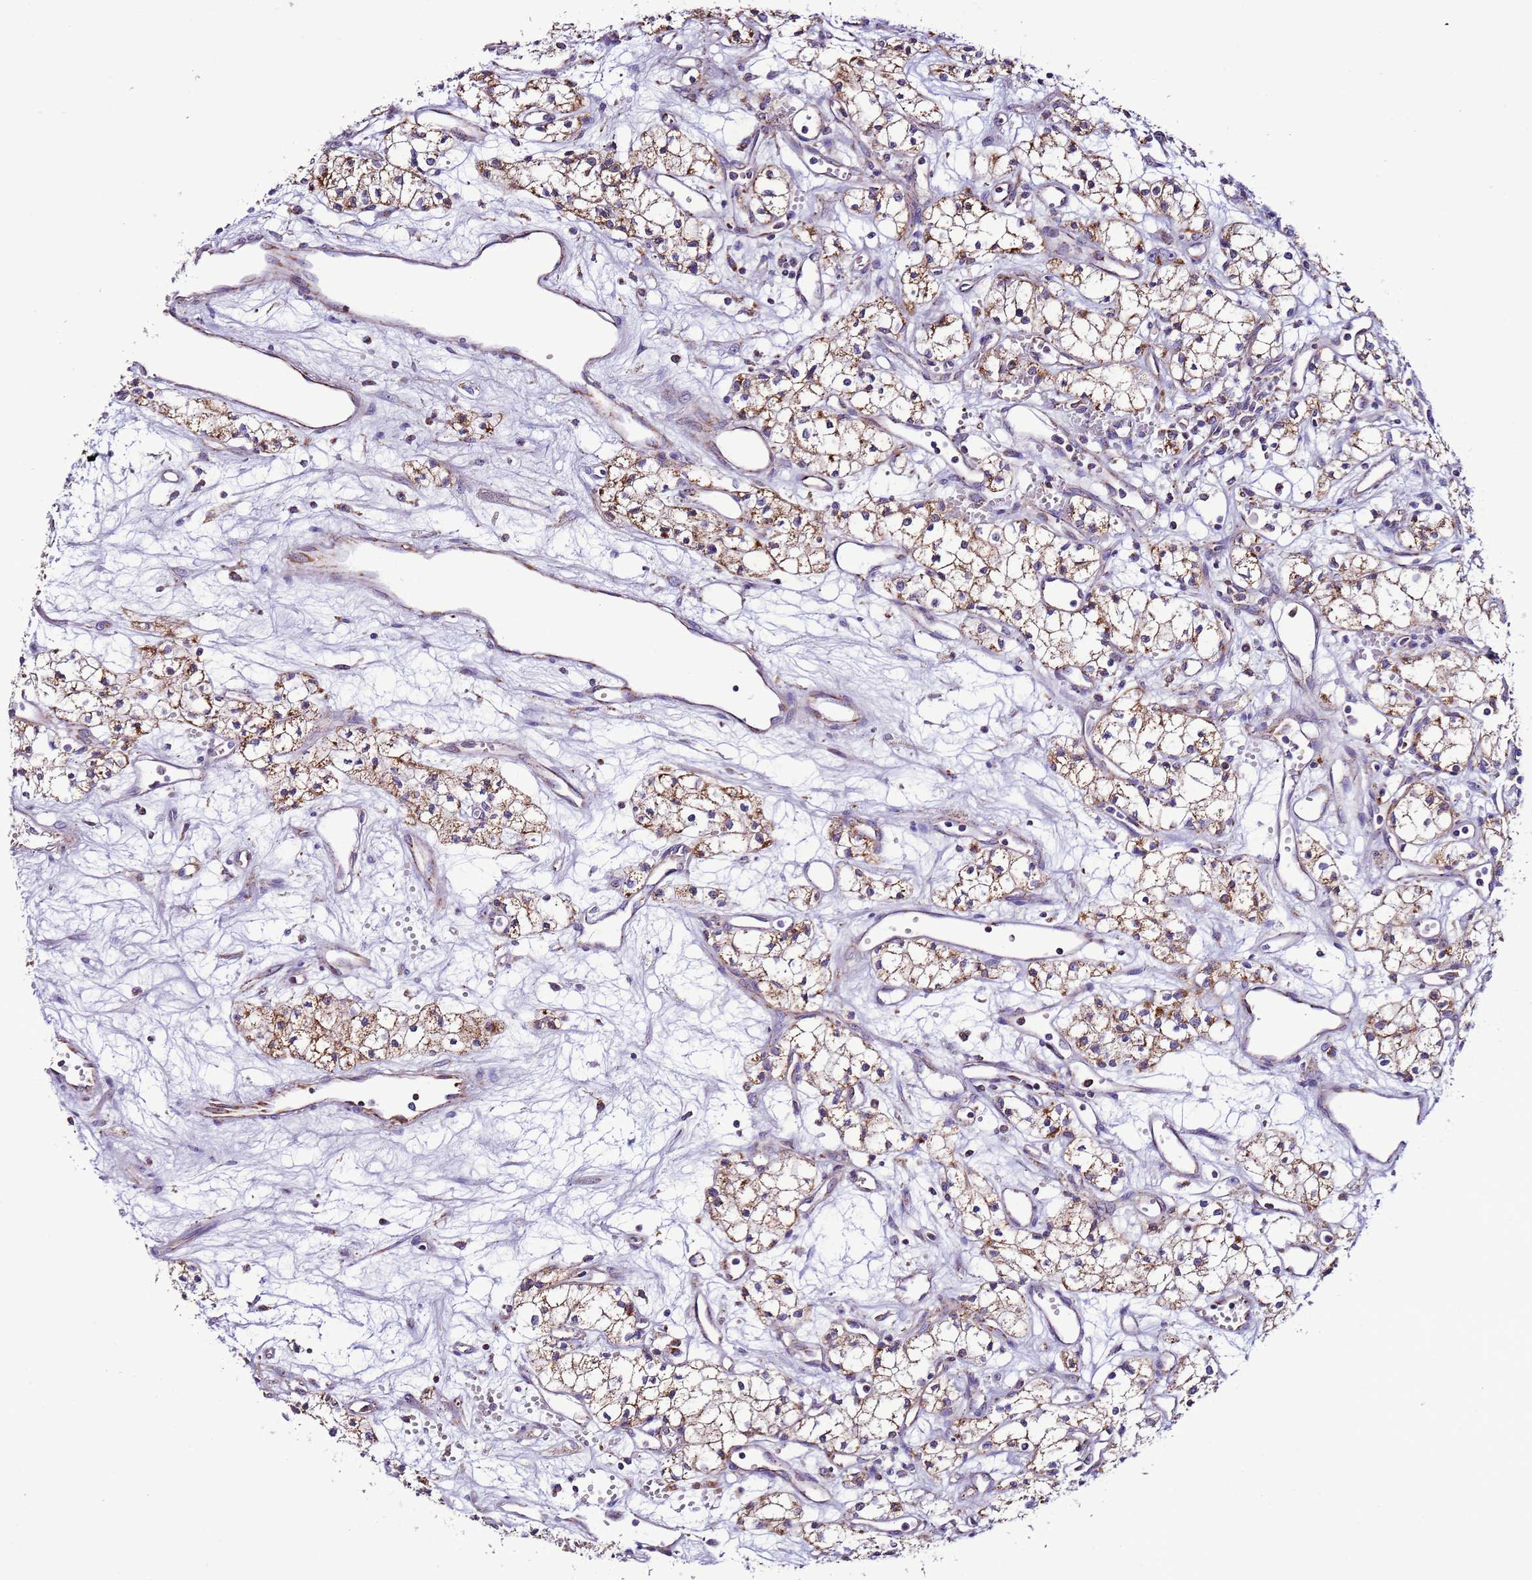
{"staining": {"intensity": "moderate", "quantity": ">75%", "location": "cytoplasmic/membranous"}, "tissue": "renal cancer", "cell_type": "Tumor cells", "image_type": "cancer", "snomed": [{"axis": "morphology", "description": "Adenocarcinoma, NOS"}, {"axis": "topography", "description": "Kidney"}], "caption": "An image of adenocarcinoma (renal) stained for a protein exhibits moderate cytoplasmic/membranous brown staining in tumor cells.", "gene": "UEVLD", "patient": {"sex": "male", "age": 59}}